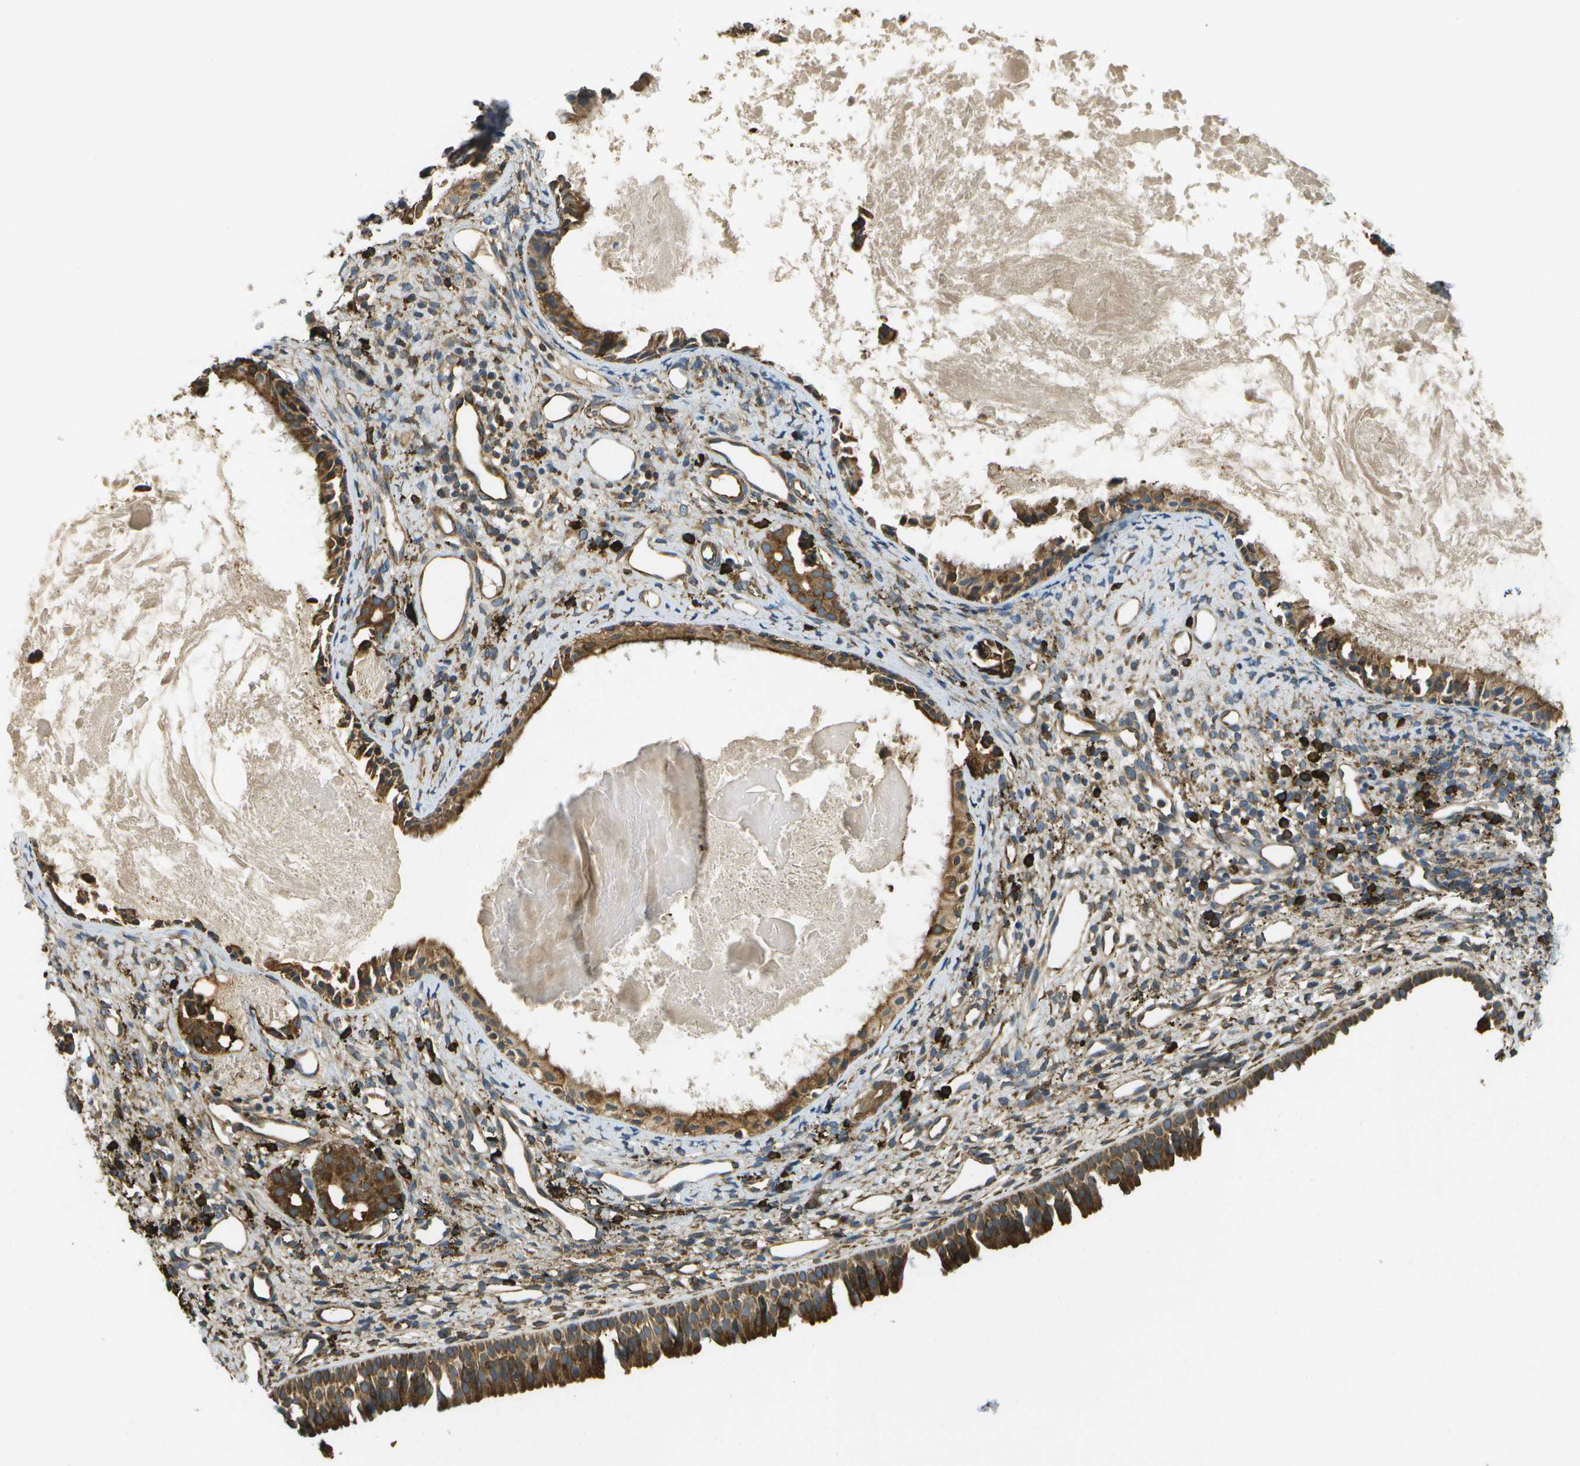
{"staining": {"intensity": "strong", "quantity": ">75%", "location": "cytoplasmic/membranous"}, "tissue": "nasopharynx", "cell_type": "Respiratory epithelial cells", "image_type": "normal", "snomed": [{"axis": "morphology", "description": "Normal tissue, NOS"}, {"axis": "topography", "description": "Nasopharynx"}], "caption": "Respiratory epithelial cells exhibit strong cytoplasmic/membranous expression in approximately >75% of cells in benign nasopharynx. Immunohistochemistry (ihc) stains the protein in brown and the nuclei are stained blue.", "gene": "PDIA4", "patient": {"sex": "male", "age": 22}}